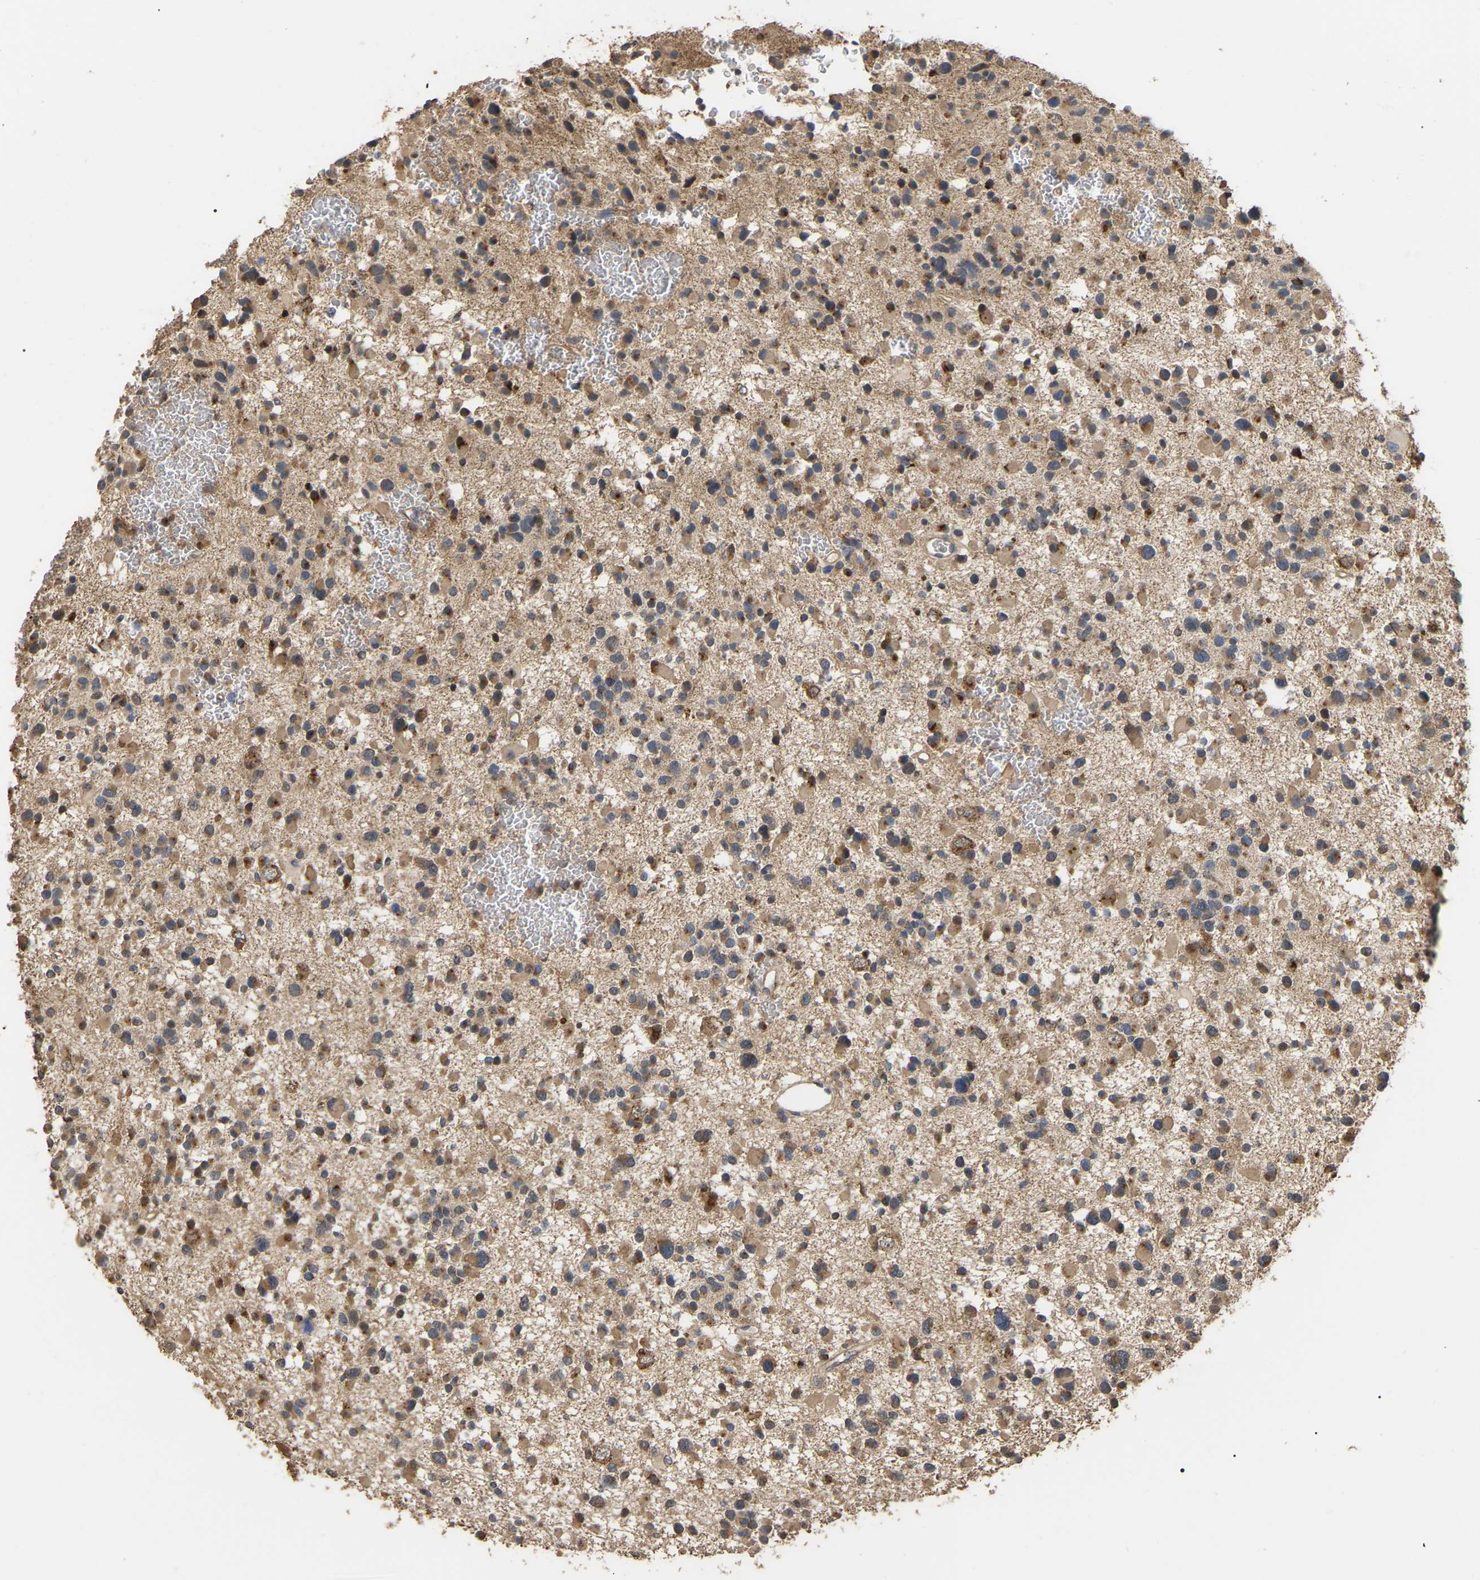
{"staining": {"intensity": "moderate", "quantity": ">75%", "location": "cytoplasmic/membranous"}, "tissue": "glioma", "cell_type": "Tumor cells", "image_type": "cancer", "snomed": [{"axis": "morphology", "description": "Glioma, malignant, Low grade"}, {"axis": "topography", "description": "Brain"}], "caption": "This image demonstrates malignant glioma (low-grade) stained with immunohistochemistry to label a protein in brown. The cytoplasmic/membranous of tumor cells show moderate positivity for the protein. Nuclei are counter-stained blue.", "gene": "FAM219A", "patient": {"sex": "female", "age": 22}}